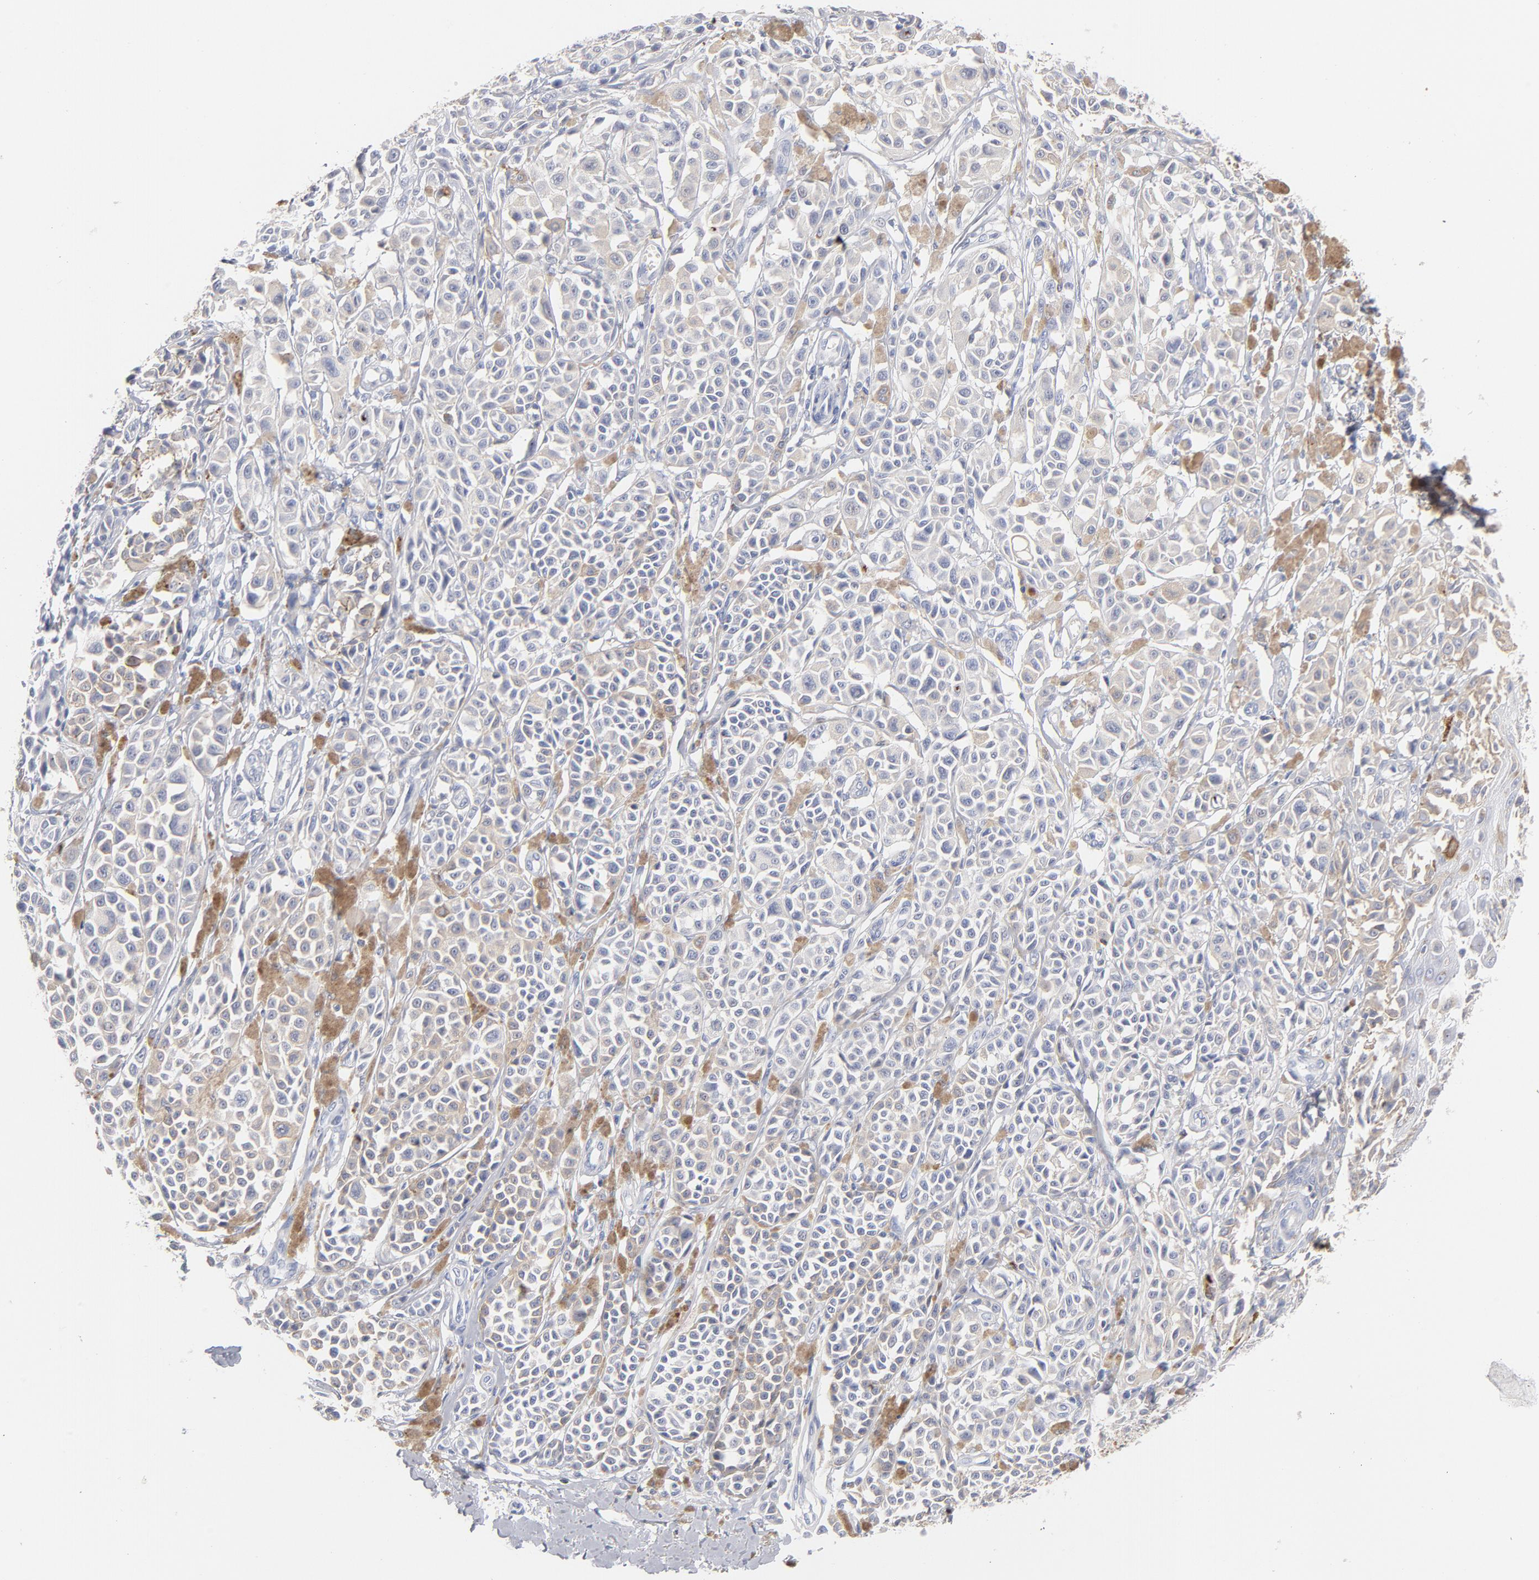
{"staining": {"intensity": "weak", "quantity": ">75%", "location": "cytoplasmic/membranous"}, "tissue": "melanoma", "cell_type": "Tumor cells", "image_type": "cancer", "snomed": [{"axis": "morphology", "description": "Malignant melanoma, NOS"}, {"axis": "topography", "description": "Skin"}], "caption": "Melanoma tissue reveals weak cytoplasmic/membranous expression in about >75% of tumor cells, visualized by immunohistochemistry. The protein of interest is stained brown, and the nuclei are stained in blue (DAB IHC with brightfield microscopy, high magnification).", "gene": "MID1", "patient": {"sex": "female", "age": 38}}